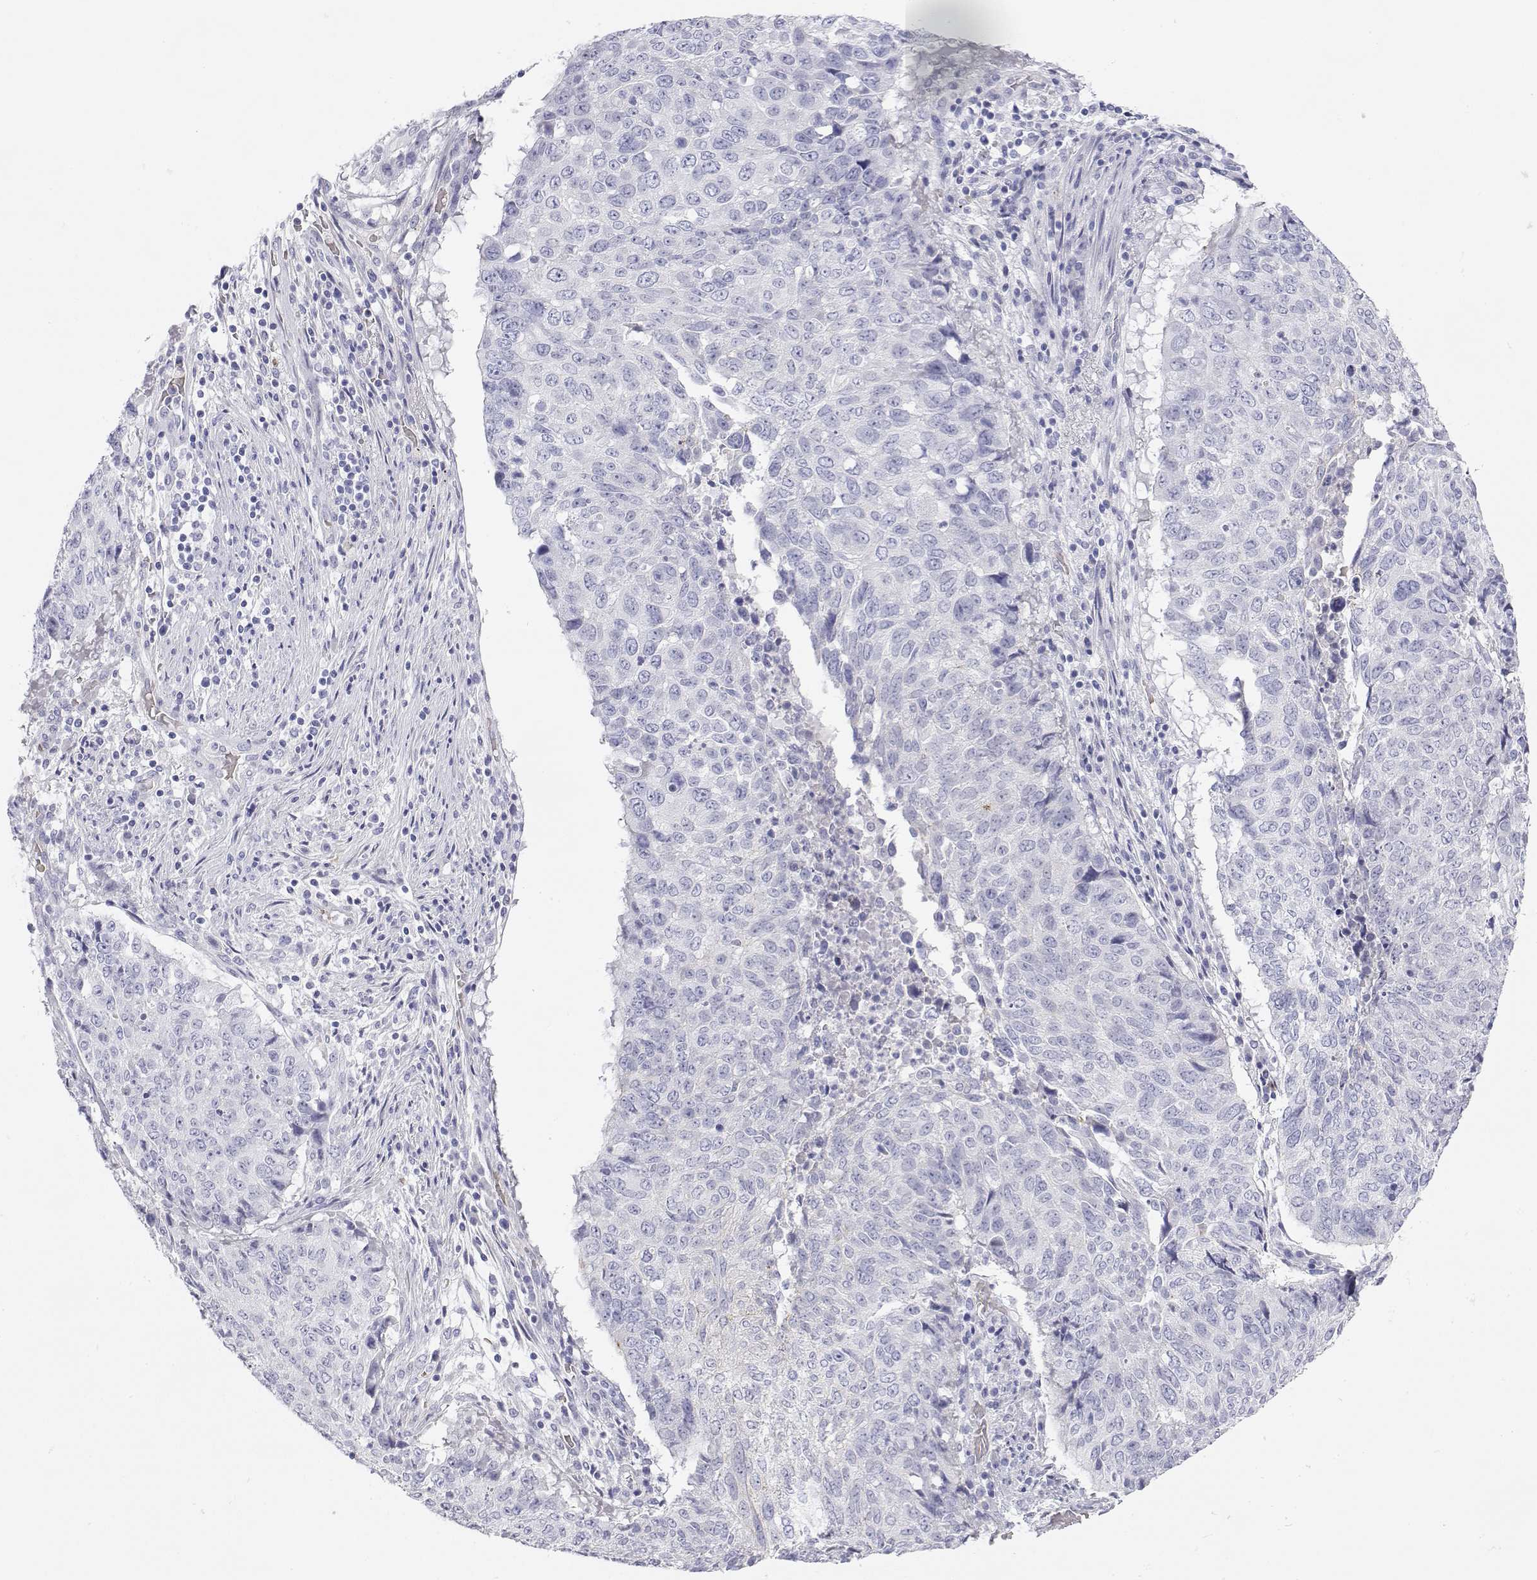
{"staining": {"intensity": "negative", "quantity": "none", "location": "none"}, "tissue": "lung cancer", "cell_type": "Tumor cells", "image_type": "cancer", "snomed": [{"axis": "morphology", "description": "Normal tissue, NOS"}, {"axis": "morphology", "description": "Squamous cell carcinoma, NOS"}, {"axis": "topography", "description": "Bronchus"}, {"axis": "topography", "description": "Lung"}], "caption": "Tumor cells show no significant protein expression in lung cancer (squamous cell carcinoma).", "gene": "MISP", "patient": {"sex": "male", "age": 64}}